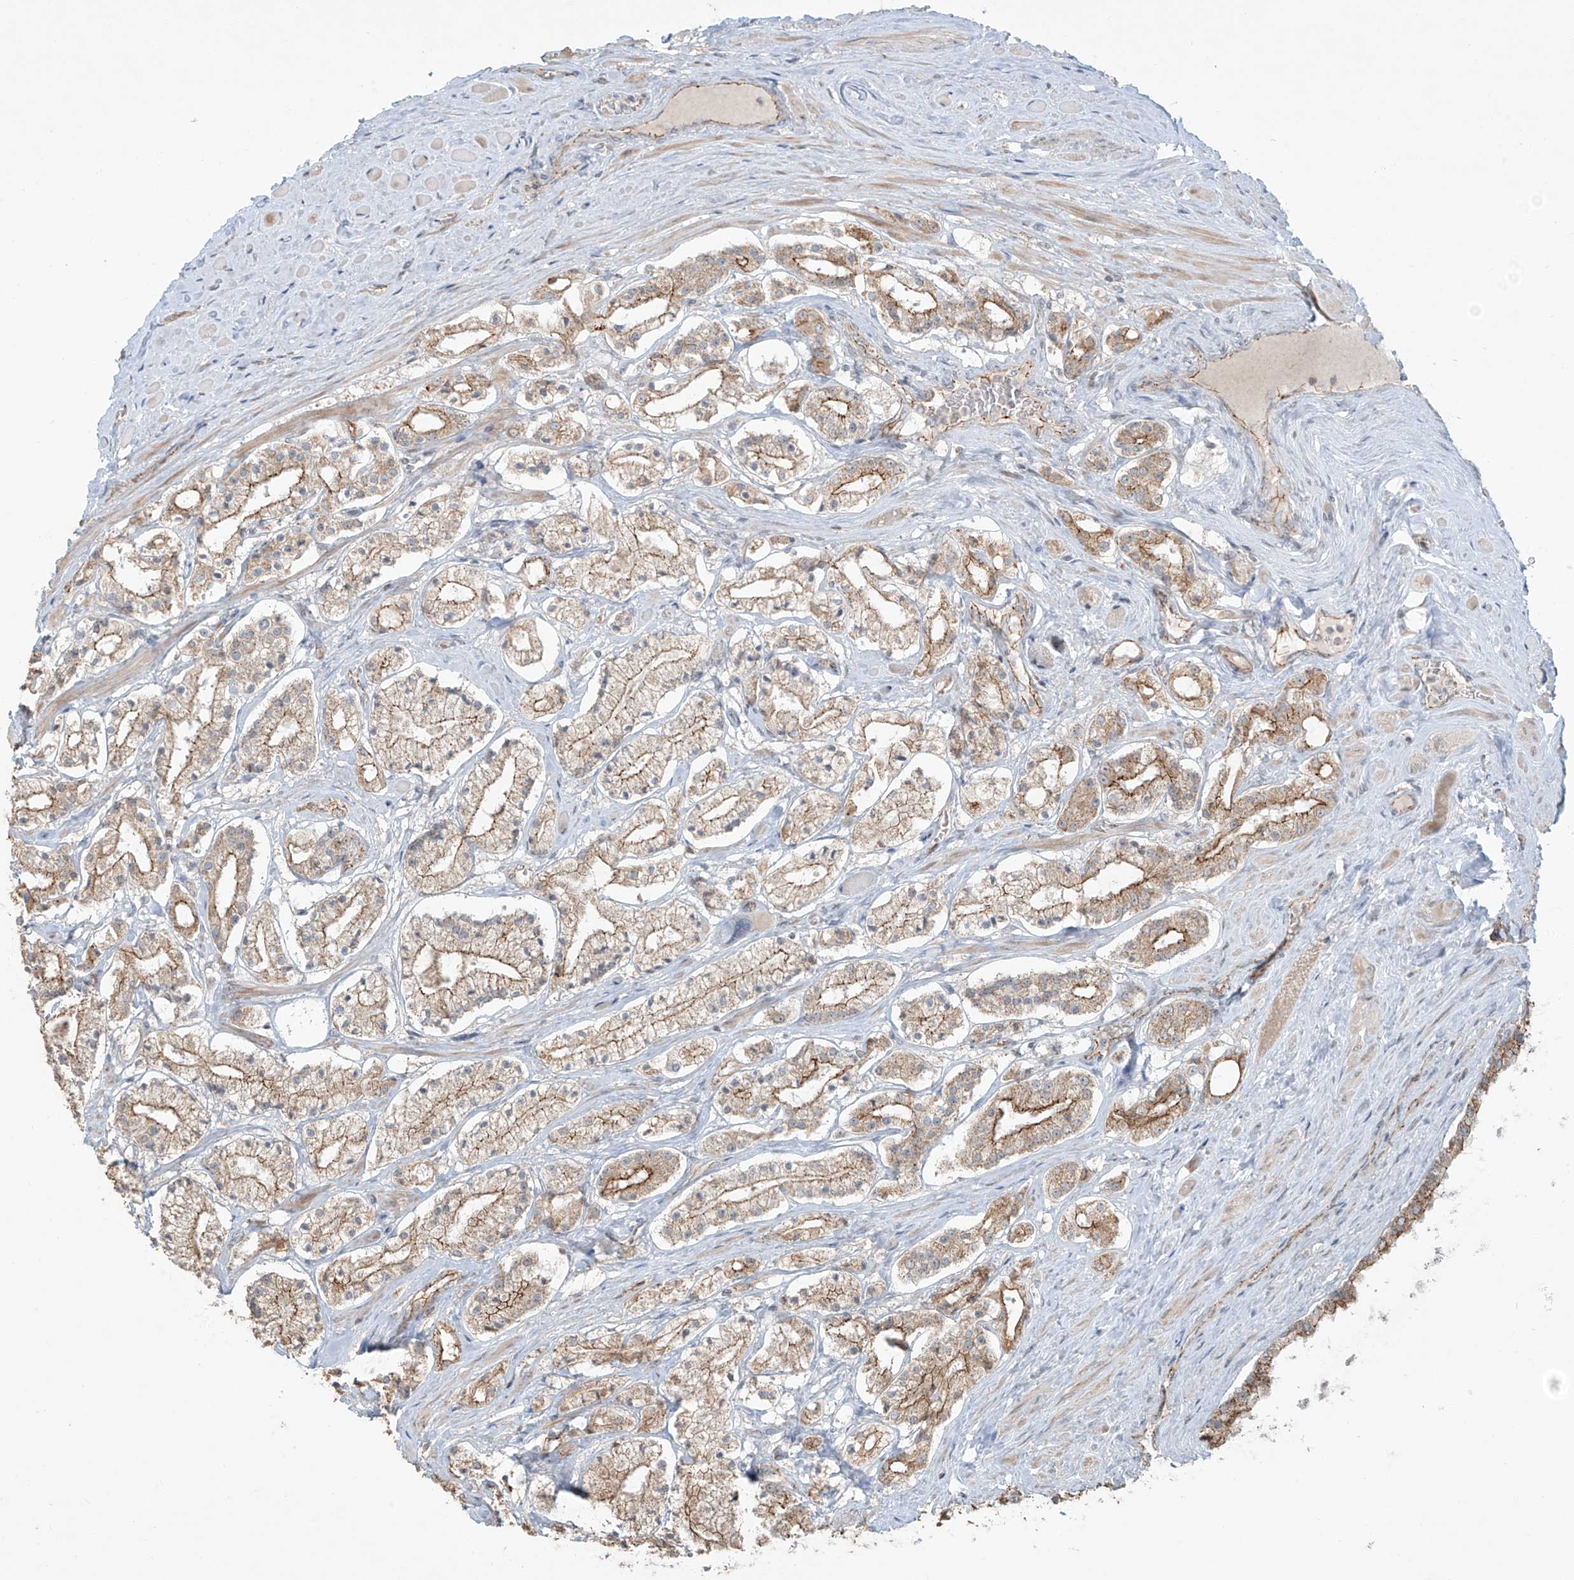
{"staining": {"intensity": "moderate", "quantity": ">75%", "location": "cytoplasmic/membranous"}, "tissue": "prostate cancer", "cell_type": "Tumor cells", "image_type": "cancer", "snomed": [{"axis": "morphology", "description": "Adenocarcinoma, High grade"}, {"axis": "topography", "description": "Prostate"}], "caption": "Immunohistochemistry (IHC) (DAB) staining of prostate cancer (adenocarcinoma (high-grade)) reveals moderate cytoplasmic/membranous protein staining in about >75% of tumor cells. The staining was performed using DAB (3,3'-diaminobenzidine), with brown indicating positive protein expression. Nuclei are stained blue with hematoxylin.", "gene": "ZNF16", "patient": {"sex": "male", "age": 64}}